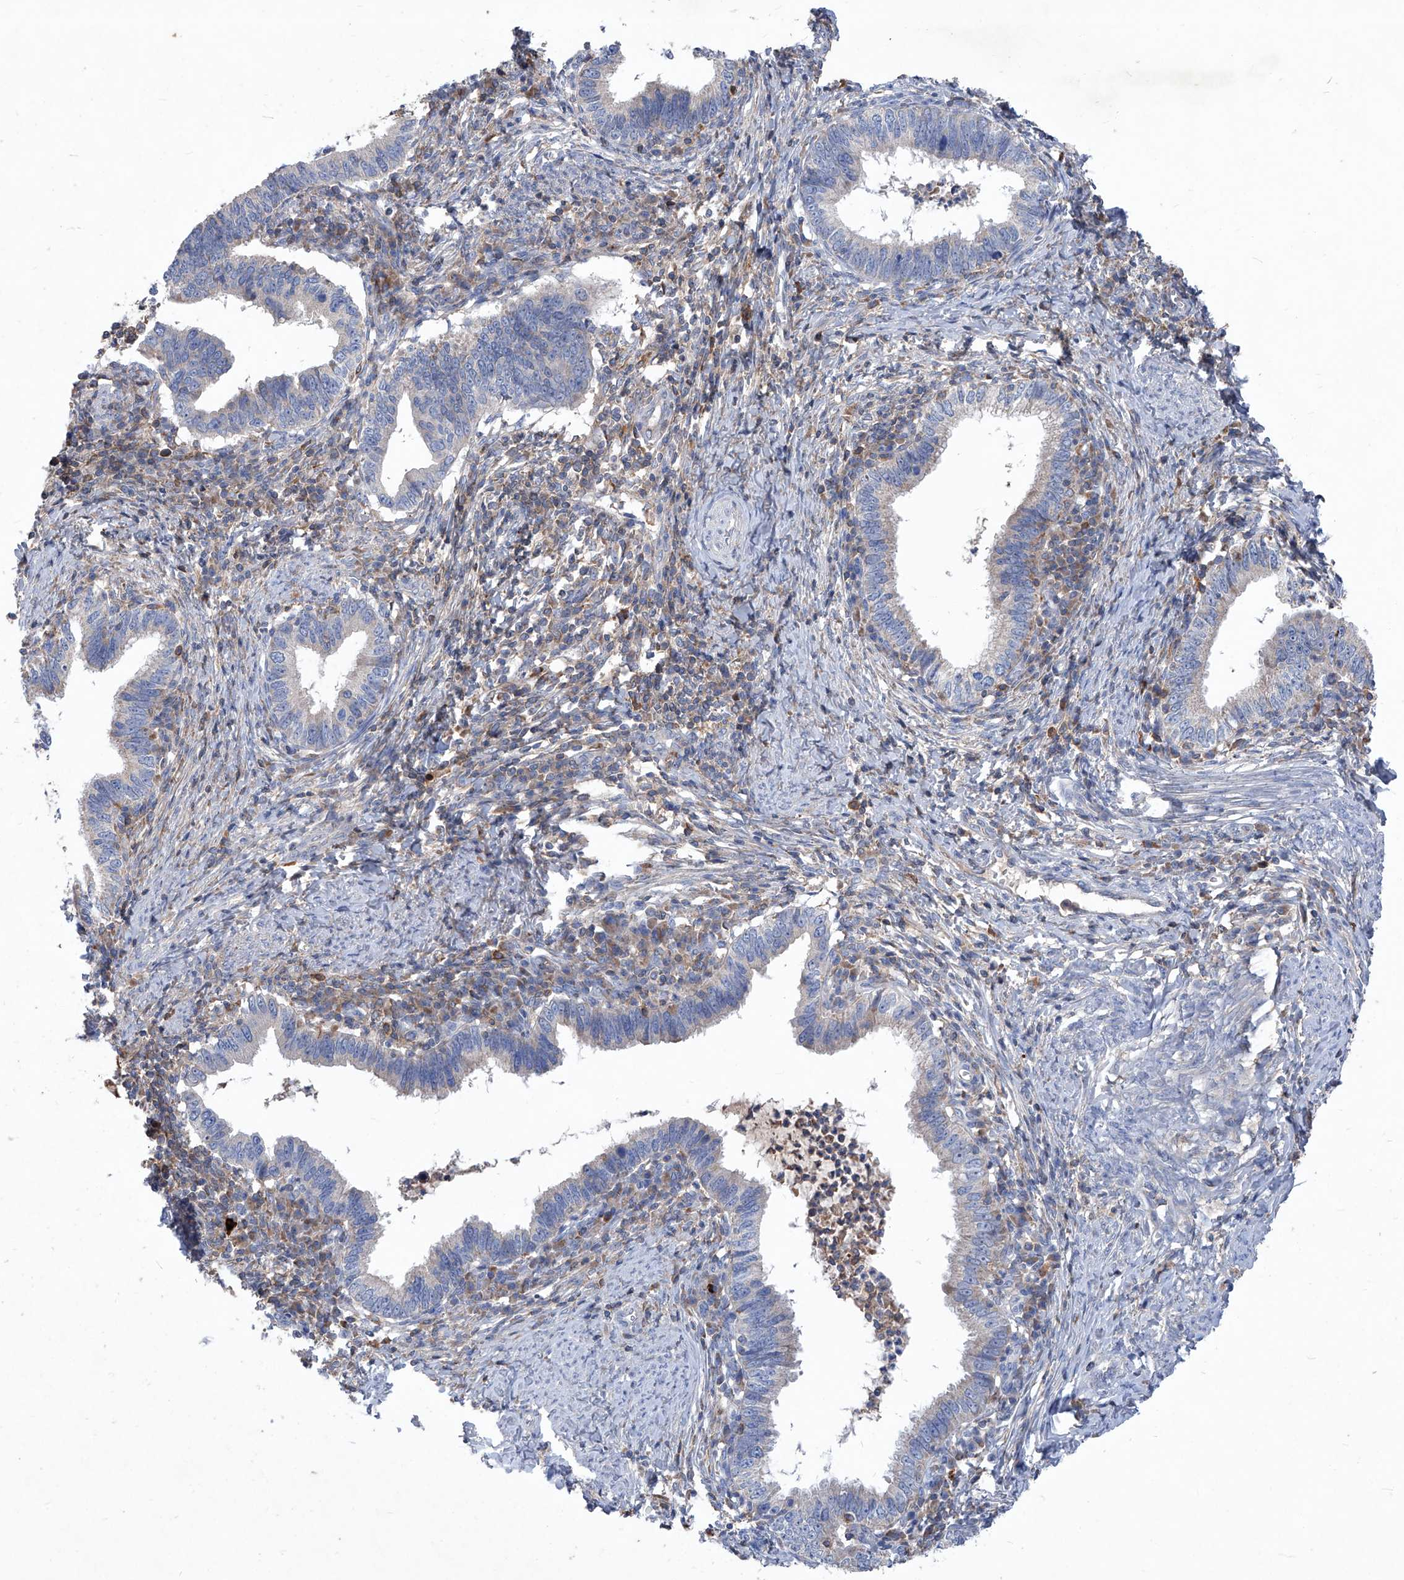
{"staining": {"intensity": "negative", "quantity": "none", "location": "none"}, "tissue": "cervical cancer", "cell_type": "Tumor cells", "image_type": "cancer", "snomed": [{"axis": "morphology", "description": "Adenocarcinoma, NOS"}, {"axis": "topography", "description": "Cervix"}], "caption": "Immunohistochemical staining of human cervical cancer (adenocarcinoma) demonstrates no significant expression in tumor cells.", "gene": "EPHA8", "patient": {"sex": "female", "age": 36}}